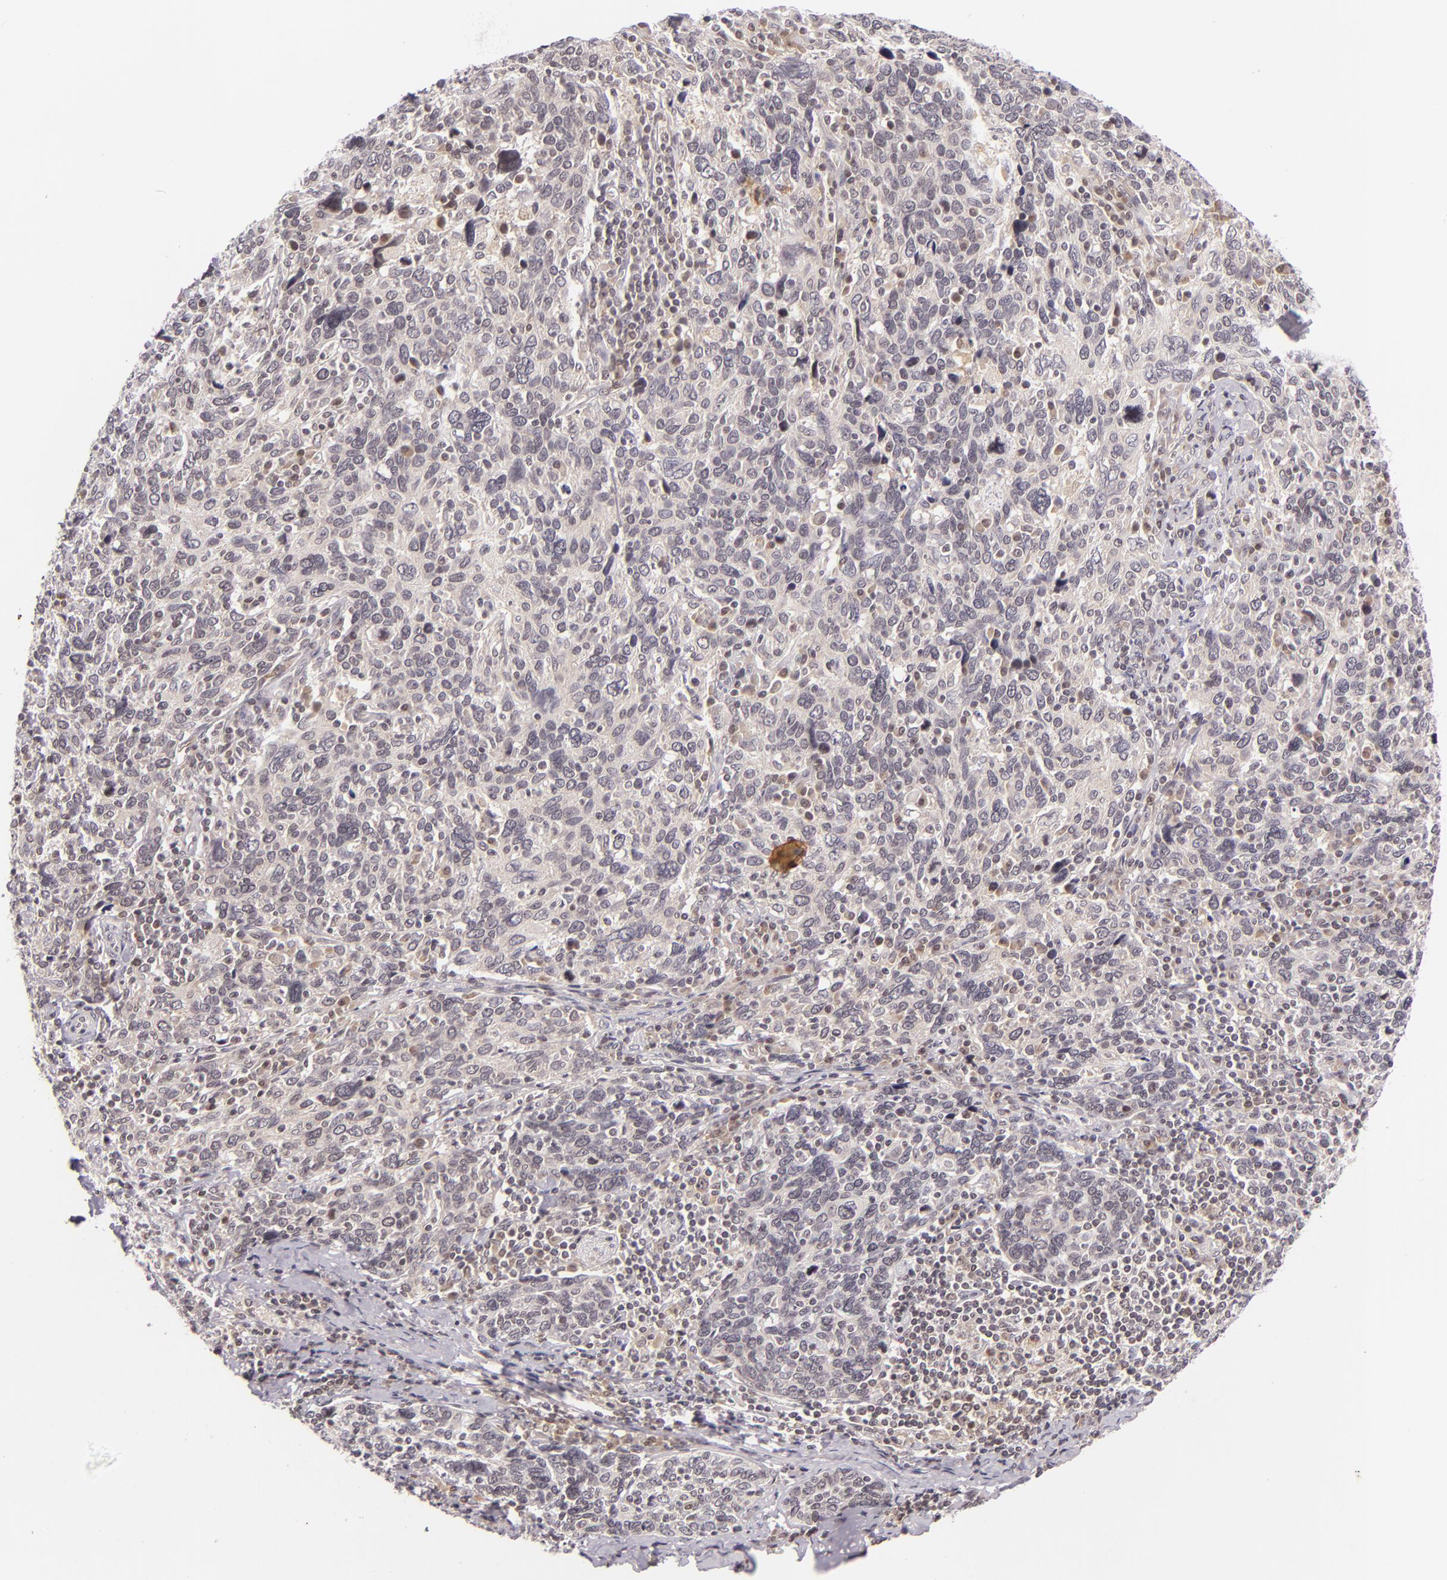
{"staining": {"intensity": "negative", "quantity": "none", "location": "none"}, "tissue": "cervical cancer", "cell_type": "Tumor cells", "image_type": "cancer", "snomed": [{"axis": "morphology", "description": "Squamous cell carcinoma, NOS"}, {"axis": "topography", "description": "Cervix"}], "caption": "The image exhibits no significant expression in tumor cells of cervical cancer (squamous cell carcinoma).", "gene": "CASP8", "patient": {"sex": "female", "age": 41}}